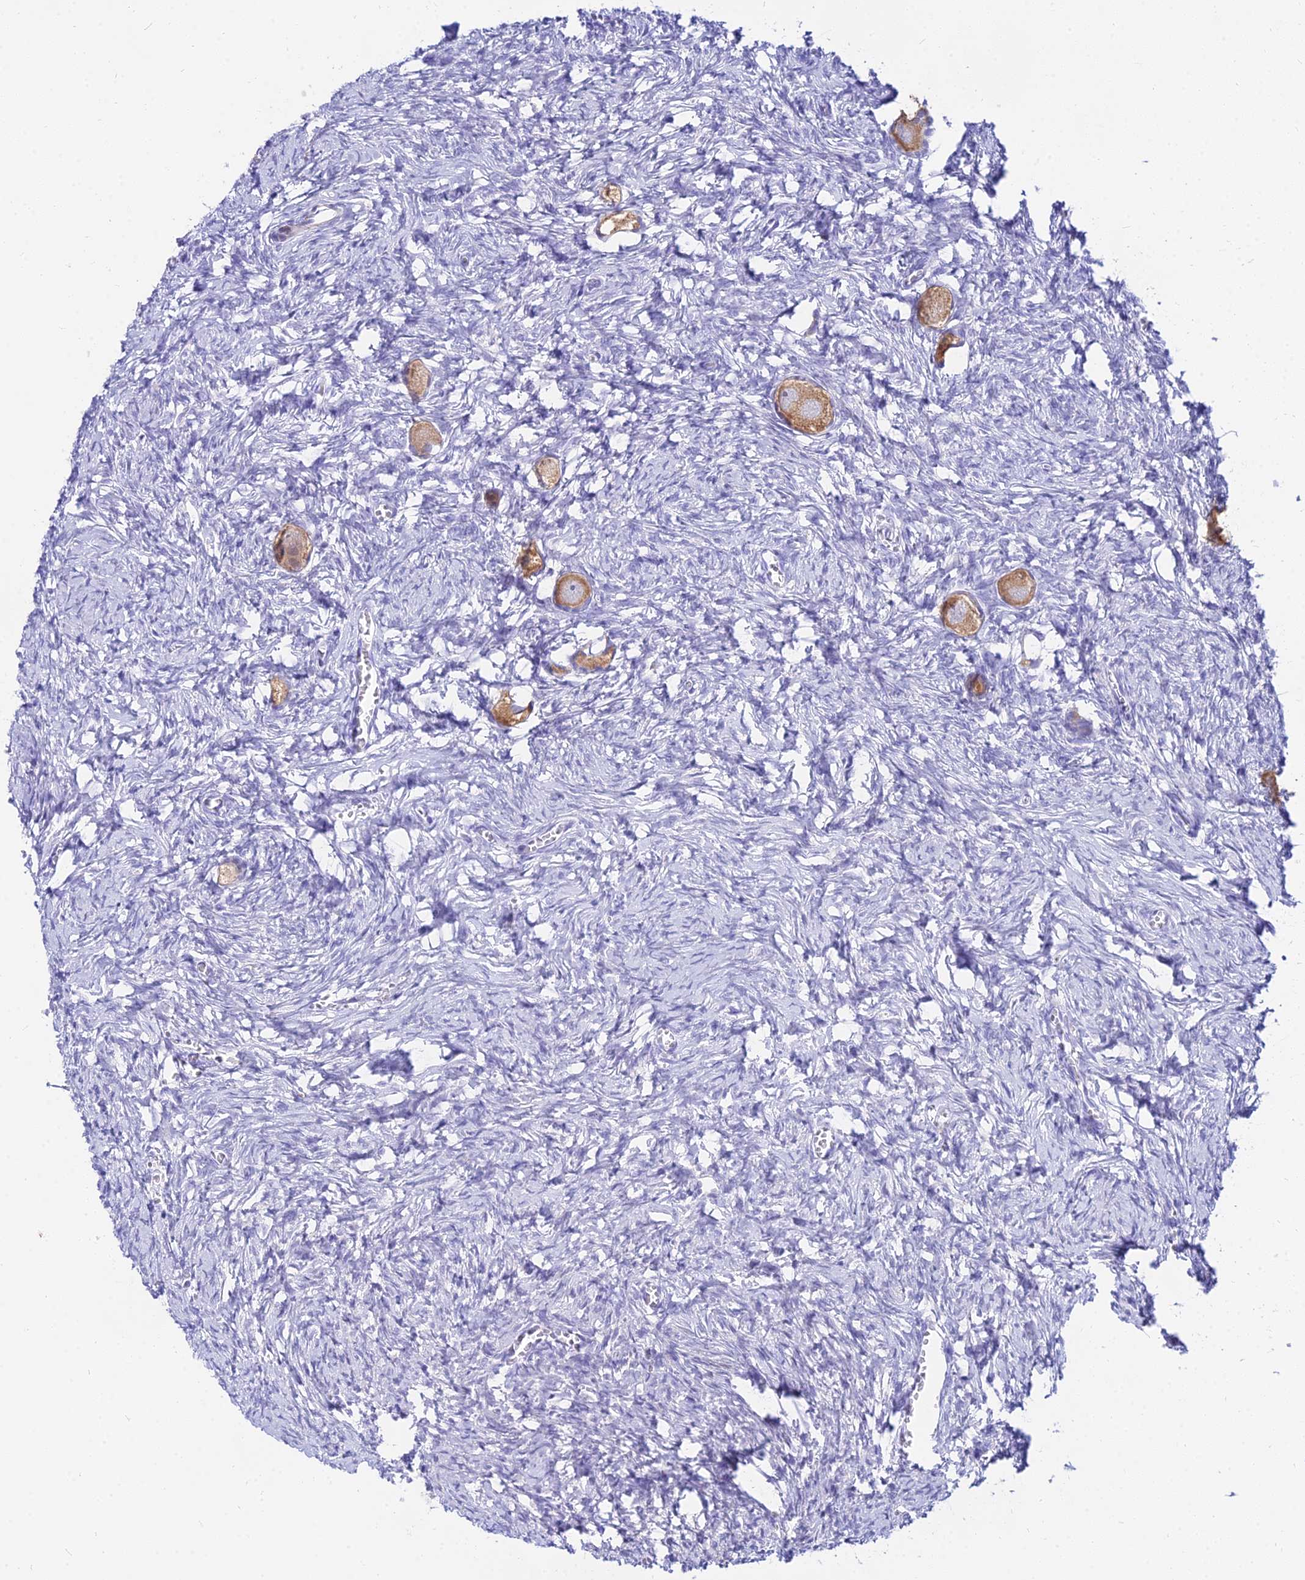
{"staining": {"intensity": "moderate", "quantity": ">75%", "location": "cytoplasmic/membranous"}, "tissue": "ovary", "cell_type": "Follicle cells", "image_type": "normal", "snomed": [{"axis": "morphology", "description": "Normal tissue, NOS"}, {"axis": "topography", "description": "Ovary"}], "caption": "Ovary stained with DAB (3,3'-diaminobenzidine) immunohistochemistry (IHC) shows medium levels of moderate cytoplasmic/membranous expression in about >75% of follicle cells.", "gene": "DLX1", "patient": {"sex": "female", "age": 27}}